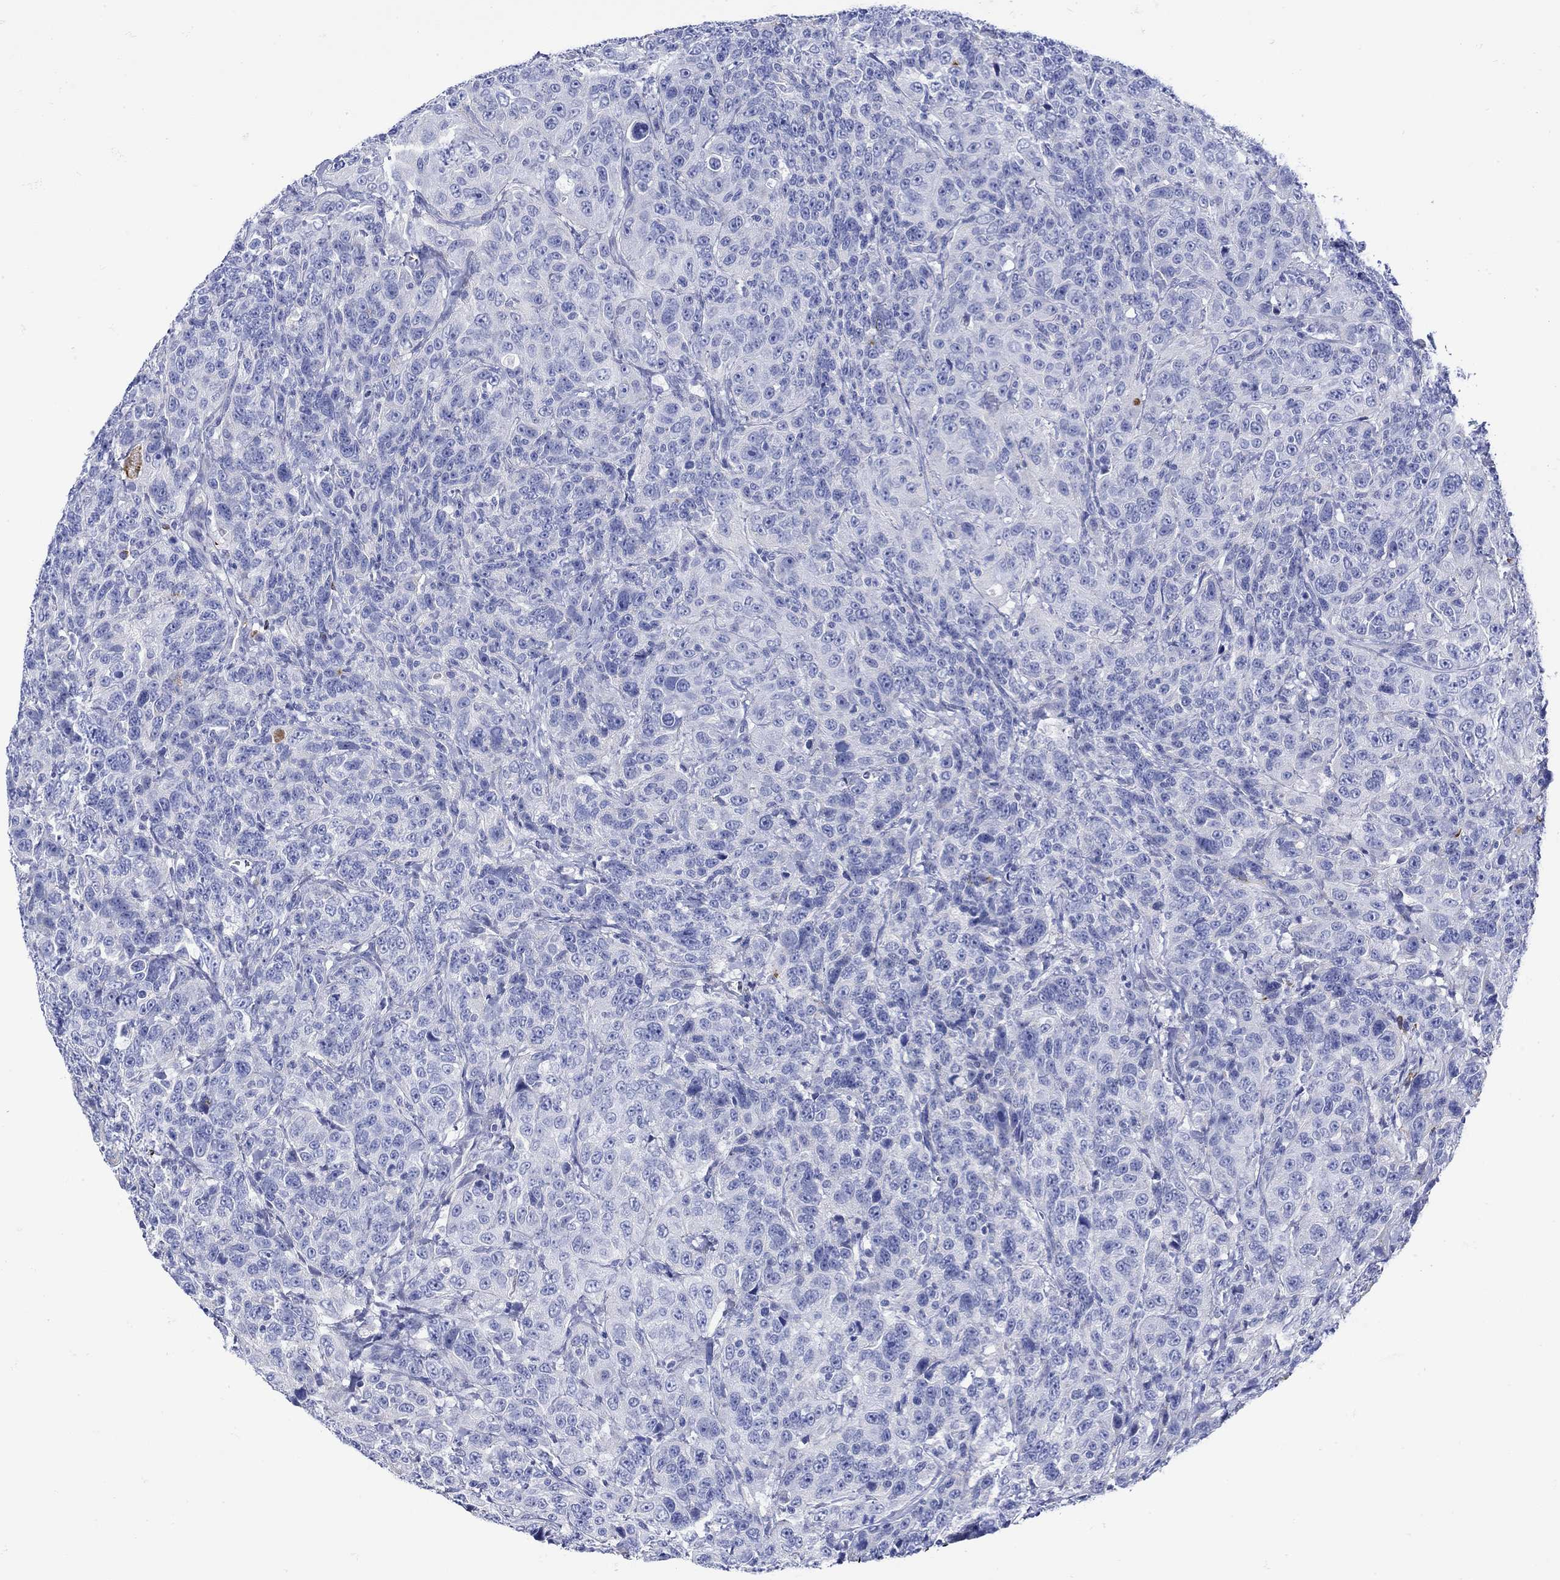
{"staining": {"intensity": "negative", "quantity": "none", "location": "none"}, "tissue": "urothelial cancer", "cell_type": "Tumor cells", "image_type": "cancer", "snomed": [{"axis": "morphology", "description": "Urothelial carcinoma, NOS"}, {"axis": "morphology", "description": "Urothelial carcinoma, High grade"}, {"axis": "topography", "description": "Urinary bladder"}], "caption": "This image is of urothelial cancer stained with immunohistochemistry (IHC) to label a protein in brown with the nuclei are counter-stained blue. There is no positivity in tumor cells. (Immunohistochemistry, brightfield microscopy, high magnification).", "gene": "ANKMY1", "patient": {"sex": "female", "age": 73}}